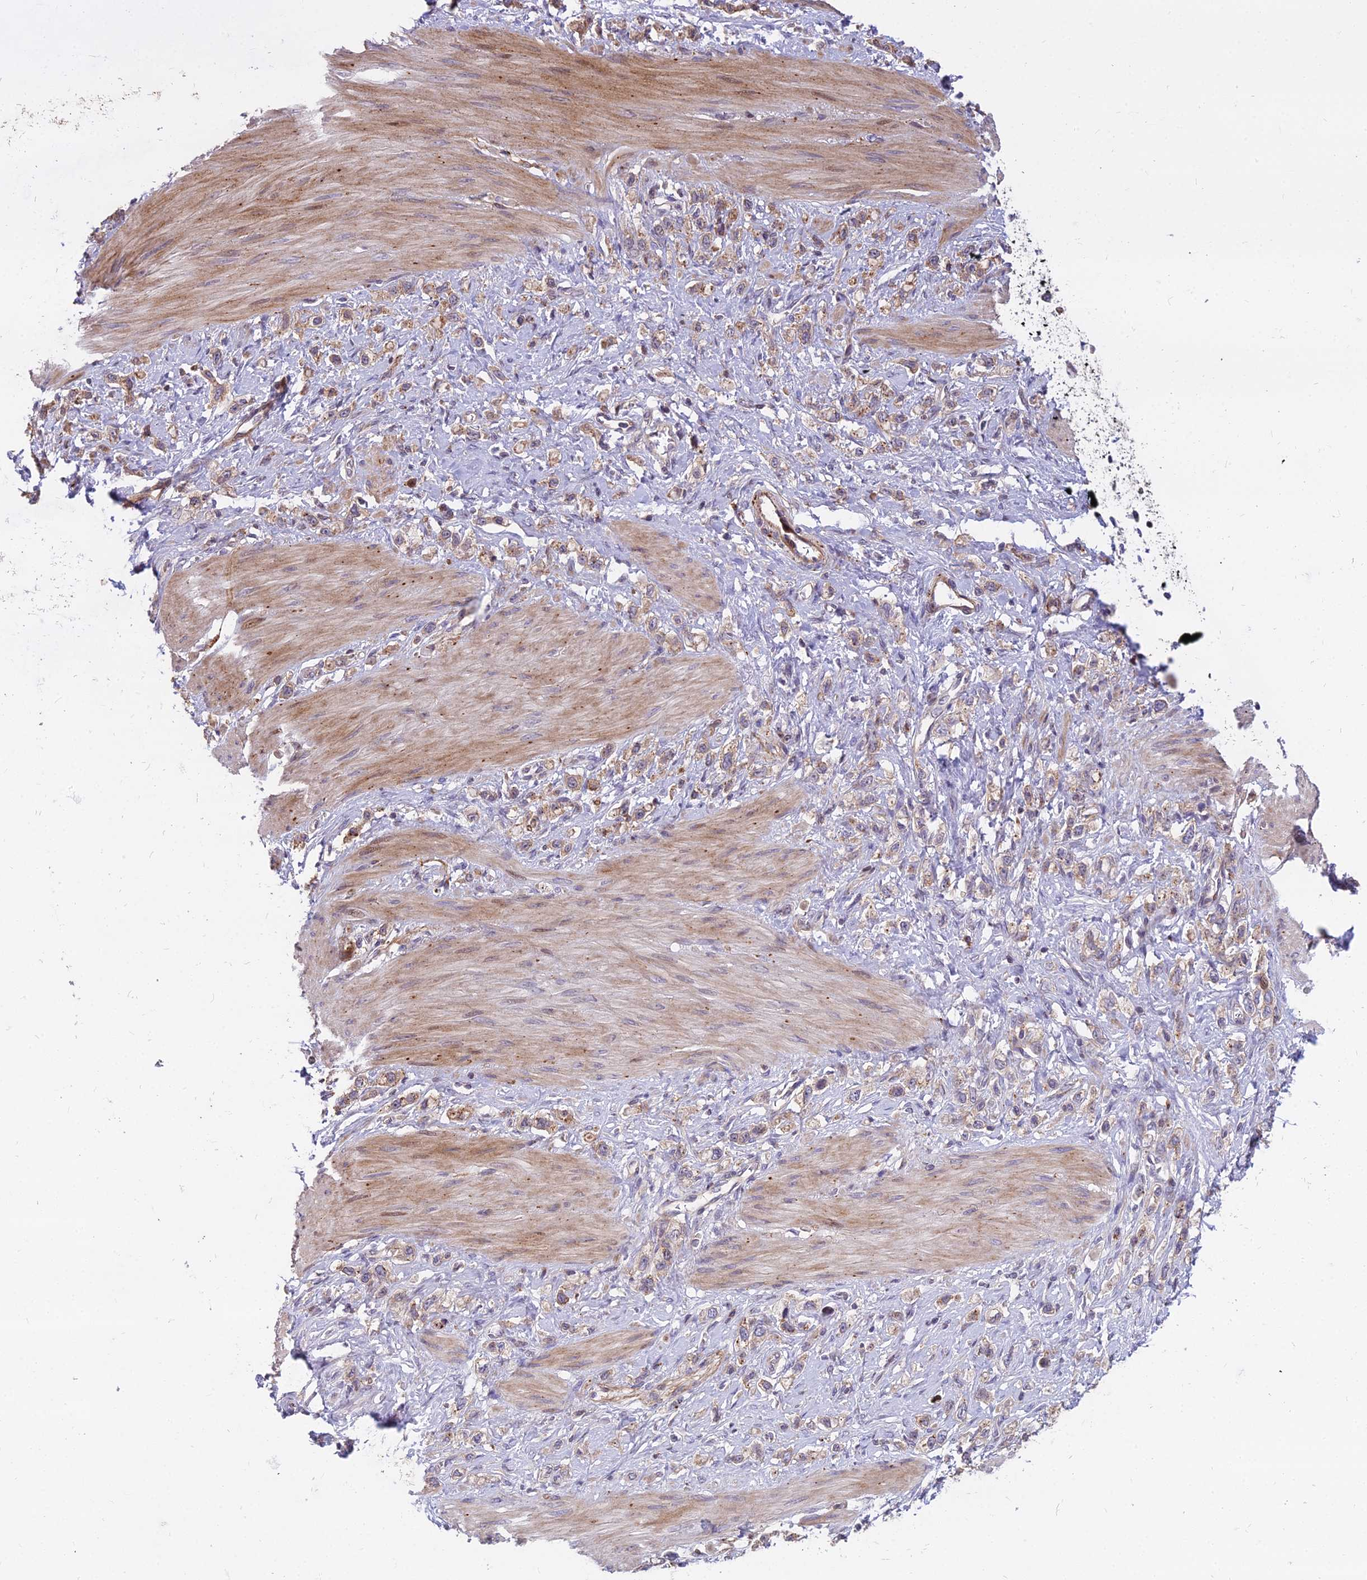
{"staining": {"intensity": "weak", "quantity": "25%-75%", "location": "cytoplasmic/membranous"}, "tissue": "stomach cancer", "cell_type": "Tumor cells", "image_type": "cancer", "snomed": [{"axis": "morphology", "description": "Adenocarcinoma, NOS"}, {"axis": "topography", "description": "Stomach"}], "caption": "Immunohistochemistry (IHC) (DAB) staining of human stomach adenocarcinoma exhibits weak cytoplasmic/membranous protein expression in approximately 25%-75% of tumor cells.", "gene": "GLYATL3", "patient": {"sex": "female", "age": 65}}